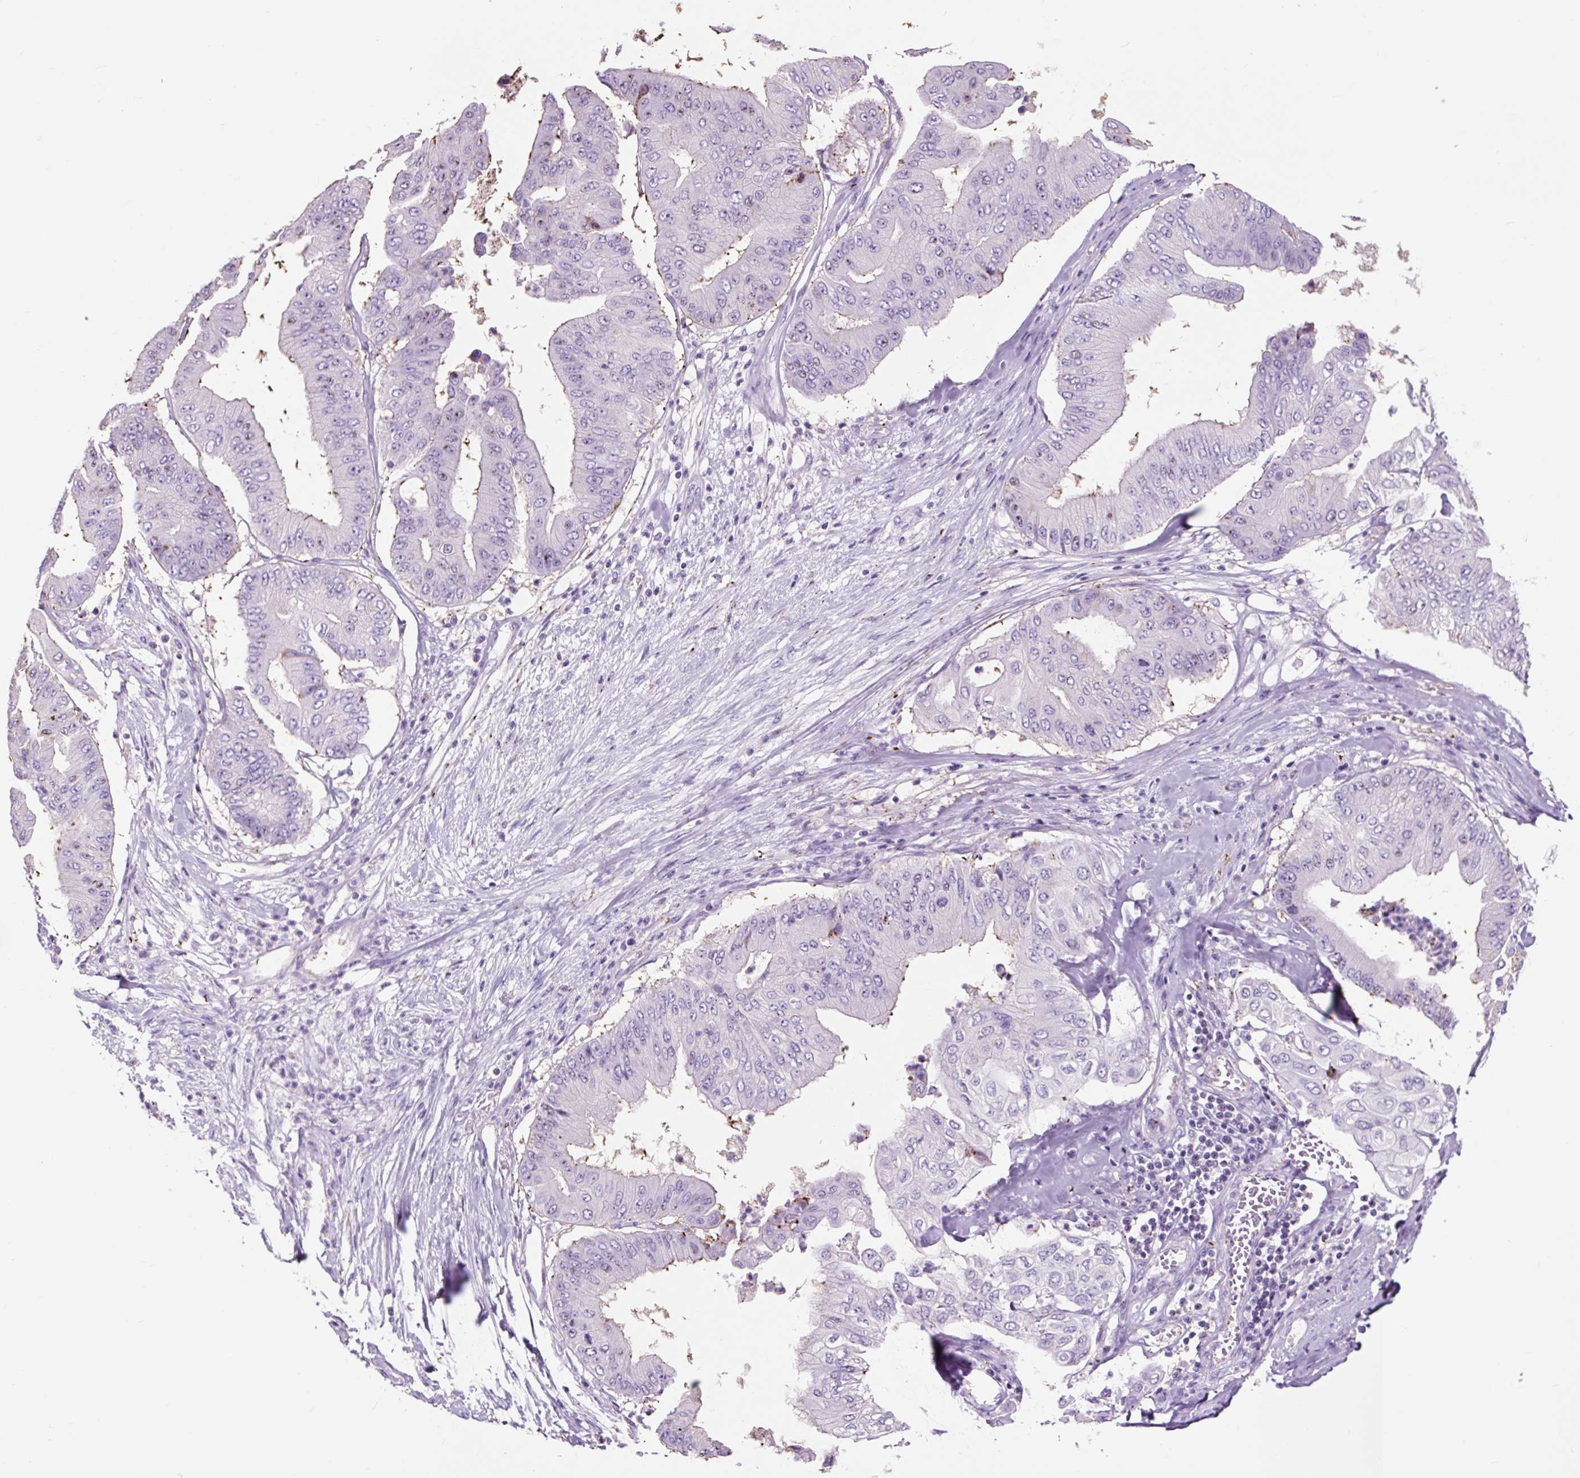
{"staining": {"intensity": "negative", "quantity": "none", "location": "none"}, "tissue": "pancreatic cancer", "cell_type": "Tumor cells", "image_type": "cancer", "snomed": [{"axis": "morphology", "description": "Adenocarcinoma, NOS"}, {"axis": "topography", "description": "Pancreas"}], "caption": "Immunohistochemical staining of human adenocarcinoma (pancreatic) shows no significant expression in tumor cells.", "gene": "OR10A7", "patient": {"sex": "female", "age": 77}}